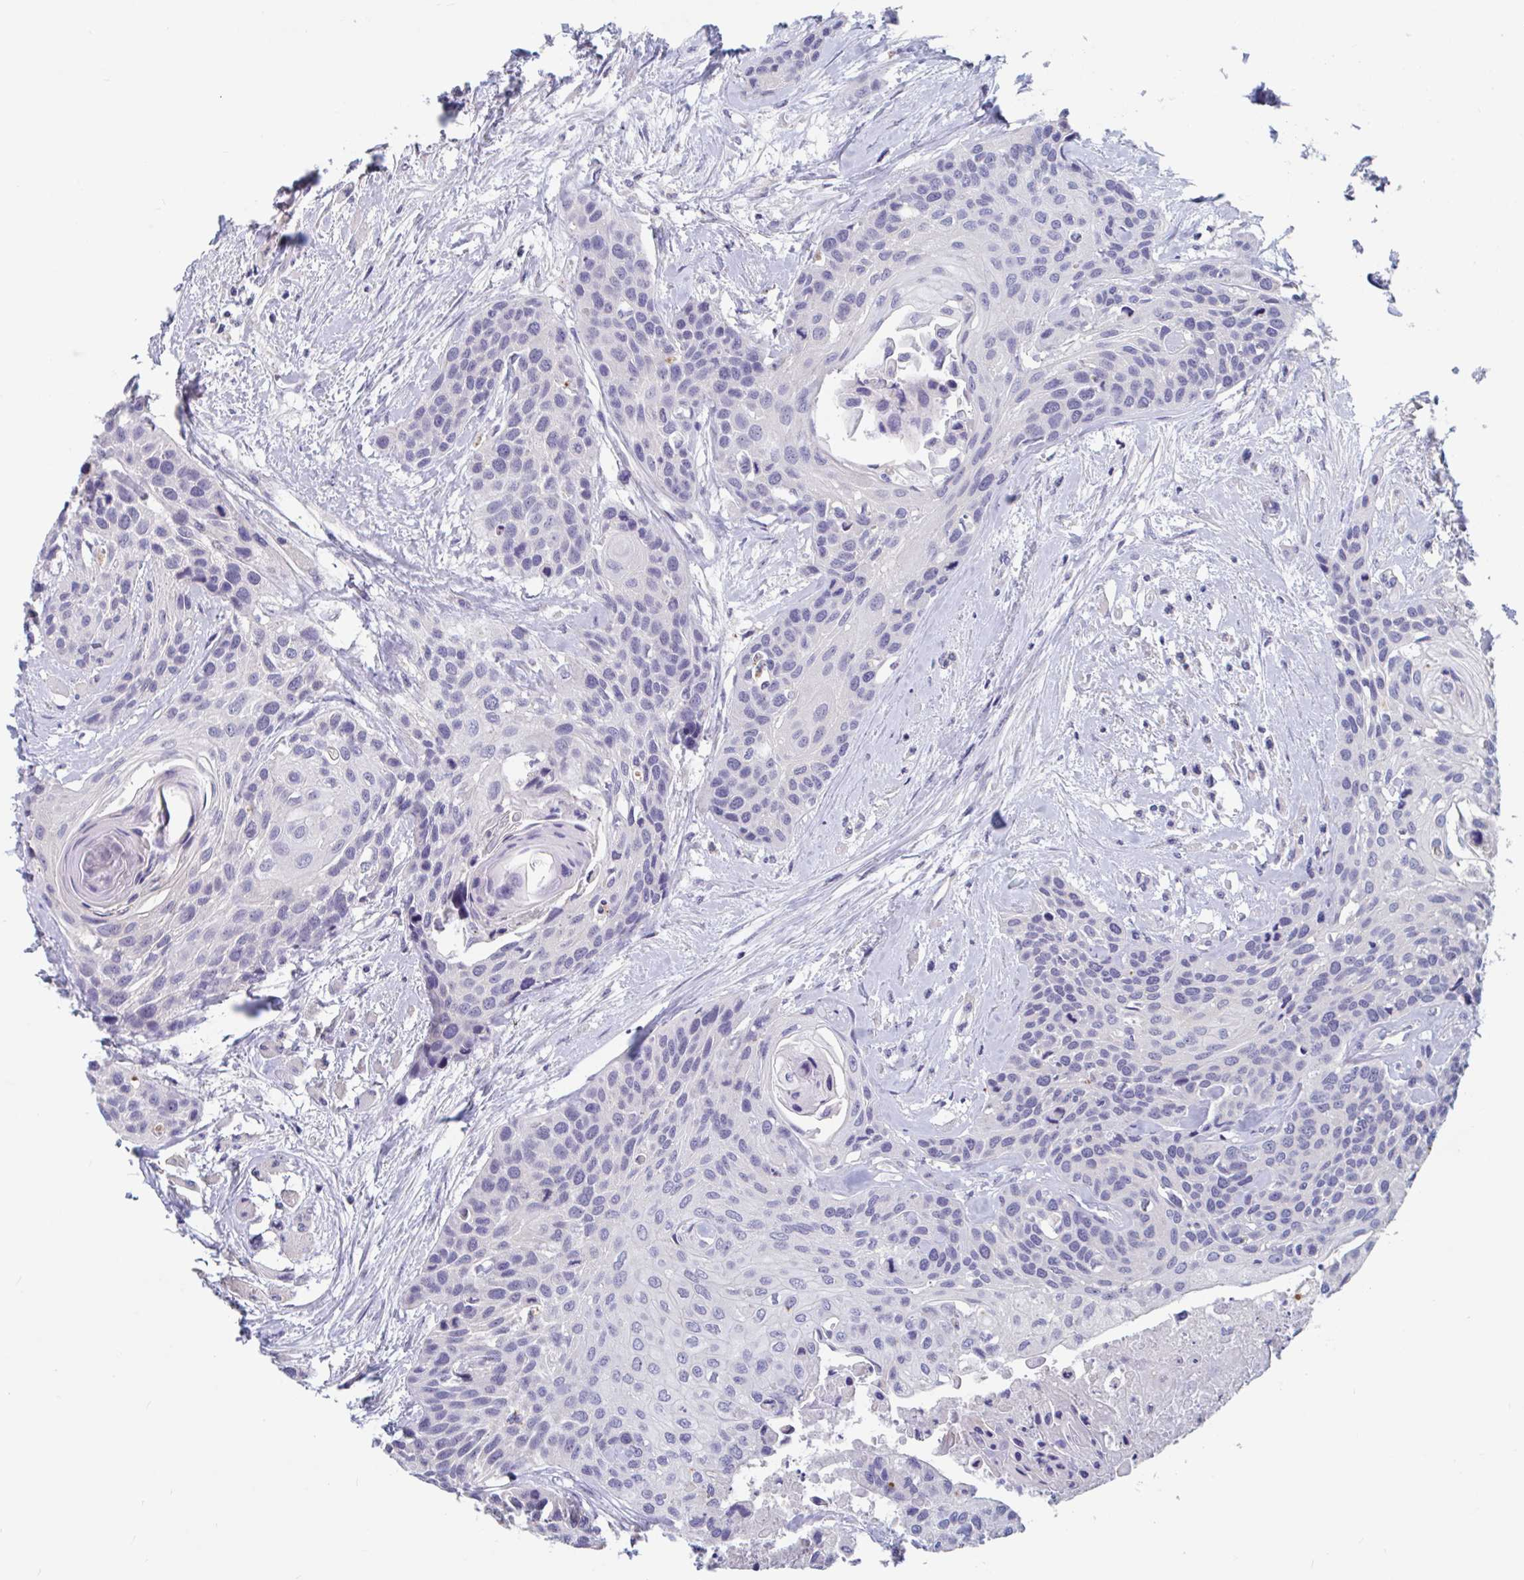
{"staining": {"intensity": "negative", "quantity": "none", "location": "none"}, "tissue": "head and neck cancer", "cell_type": "Tumor cells", "image_type": "cancer", "snomed": [{"axis": "morphology", "description": "Squamous cell carcinoma, NOS"}, {"axis": "topography", "description": "Head-Neck"}], "caption": "High magnification brightfield microscopy of head and neck squamous cell carcinoma stained with DAB (brown) and counterstained with hematoxylin (blue): tumor cells show no significant positivity.", "gene": "UNKL", "patient": {"sex": "female", "age": 50}}